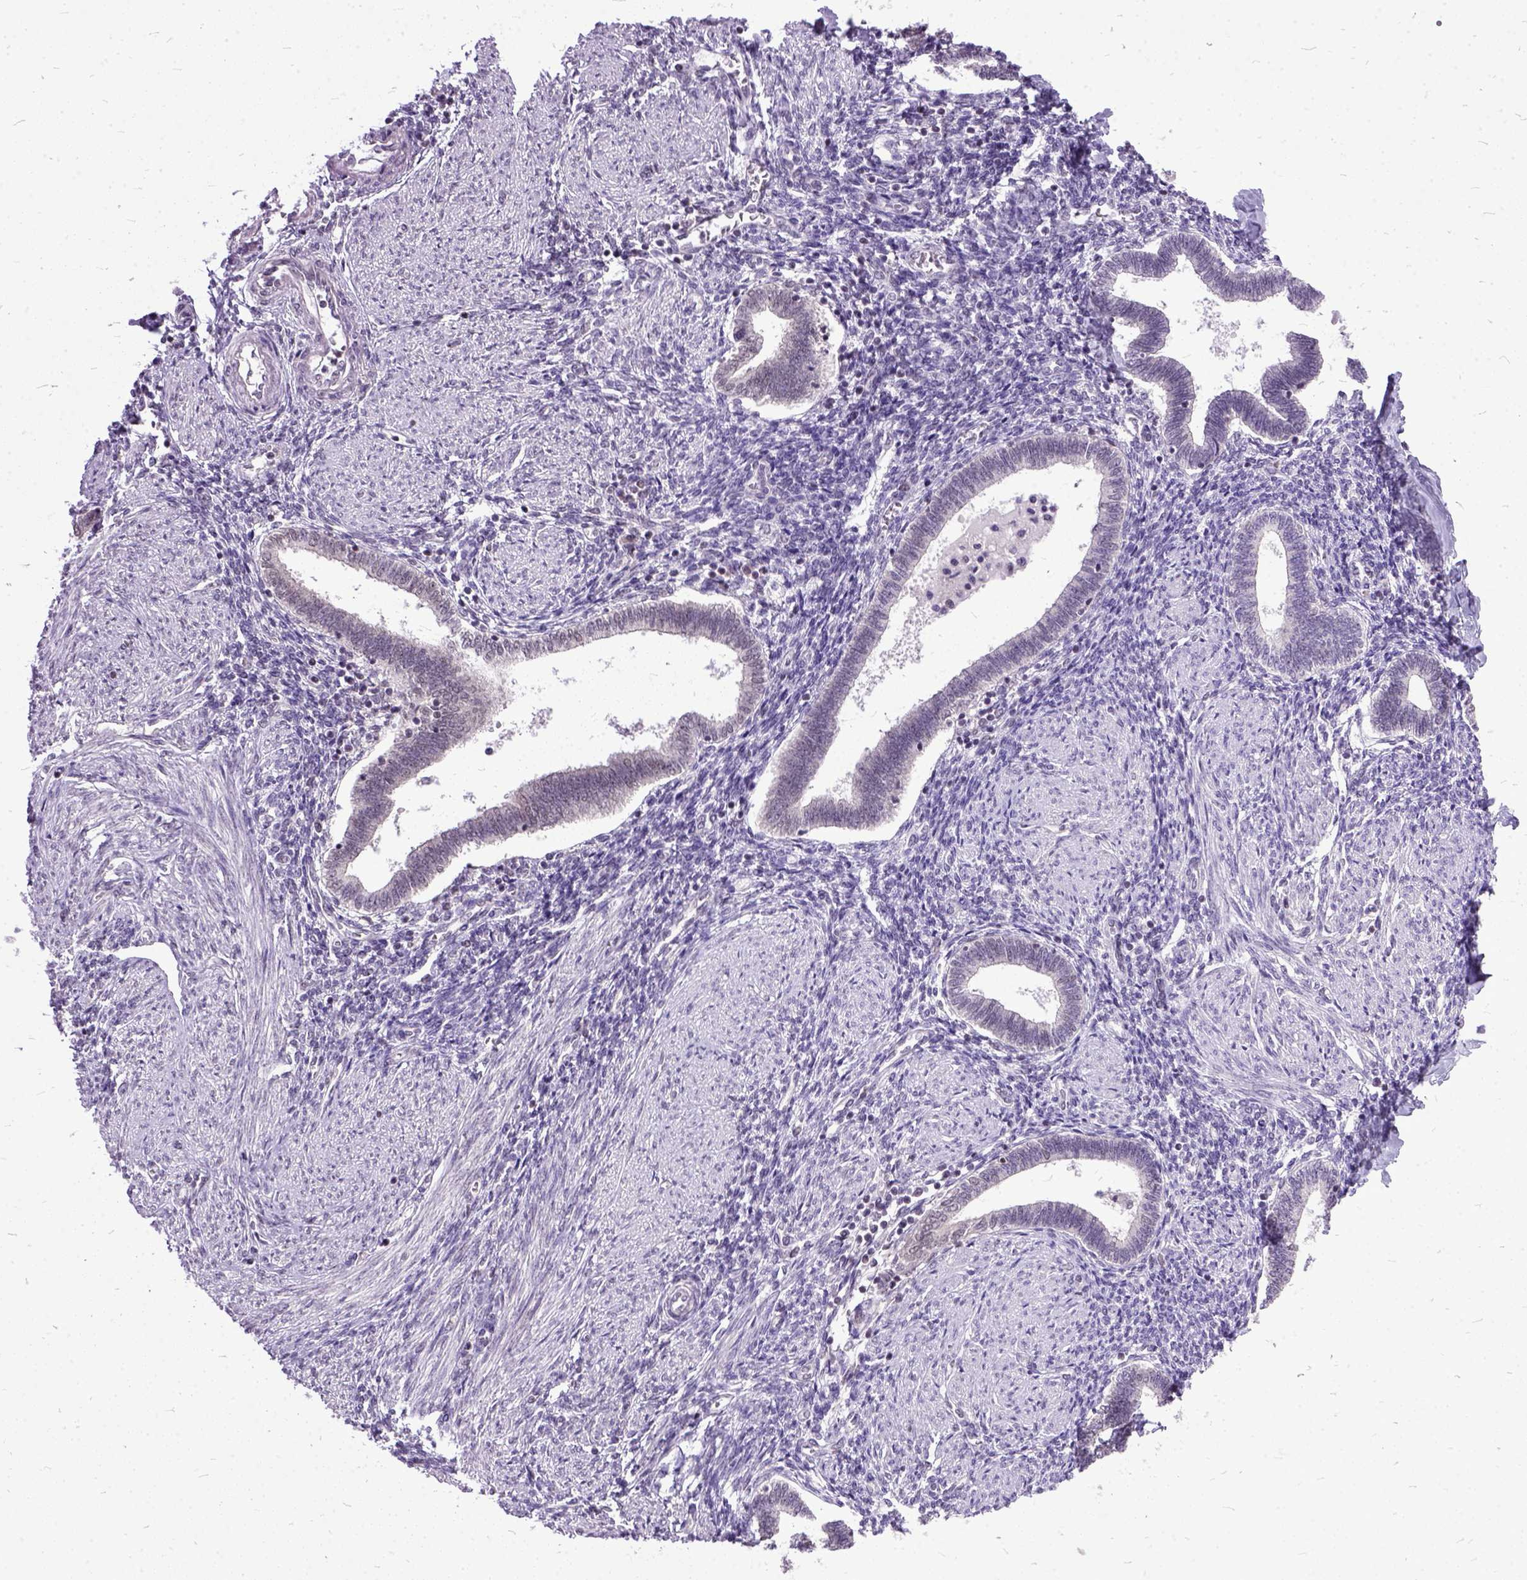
{"staining": {"intensity": "negative", "quantity": "none", "location": "none"}, "tissue": "endometrium", "cell_type": "Cells in endometrial stroma", "image_type": "normal", "snomed": [{"axis": "morphology", "description": "Normal tissue, NOS"}, {"axis": "topography", "description": "Endometrium"}], "caption": "Endometrium was stained to show a protein in brown. There is no significant staining in cells in endometrial stroma. (Brightfield microscopy of DAB (3,3'-diaminobenzidine) immunohistochemistry at high magnification).", "gene": "ORC5", "patient": {"sex": "female", "age": 42}}